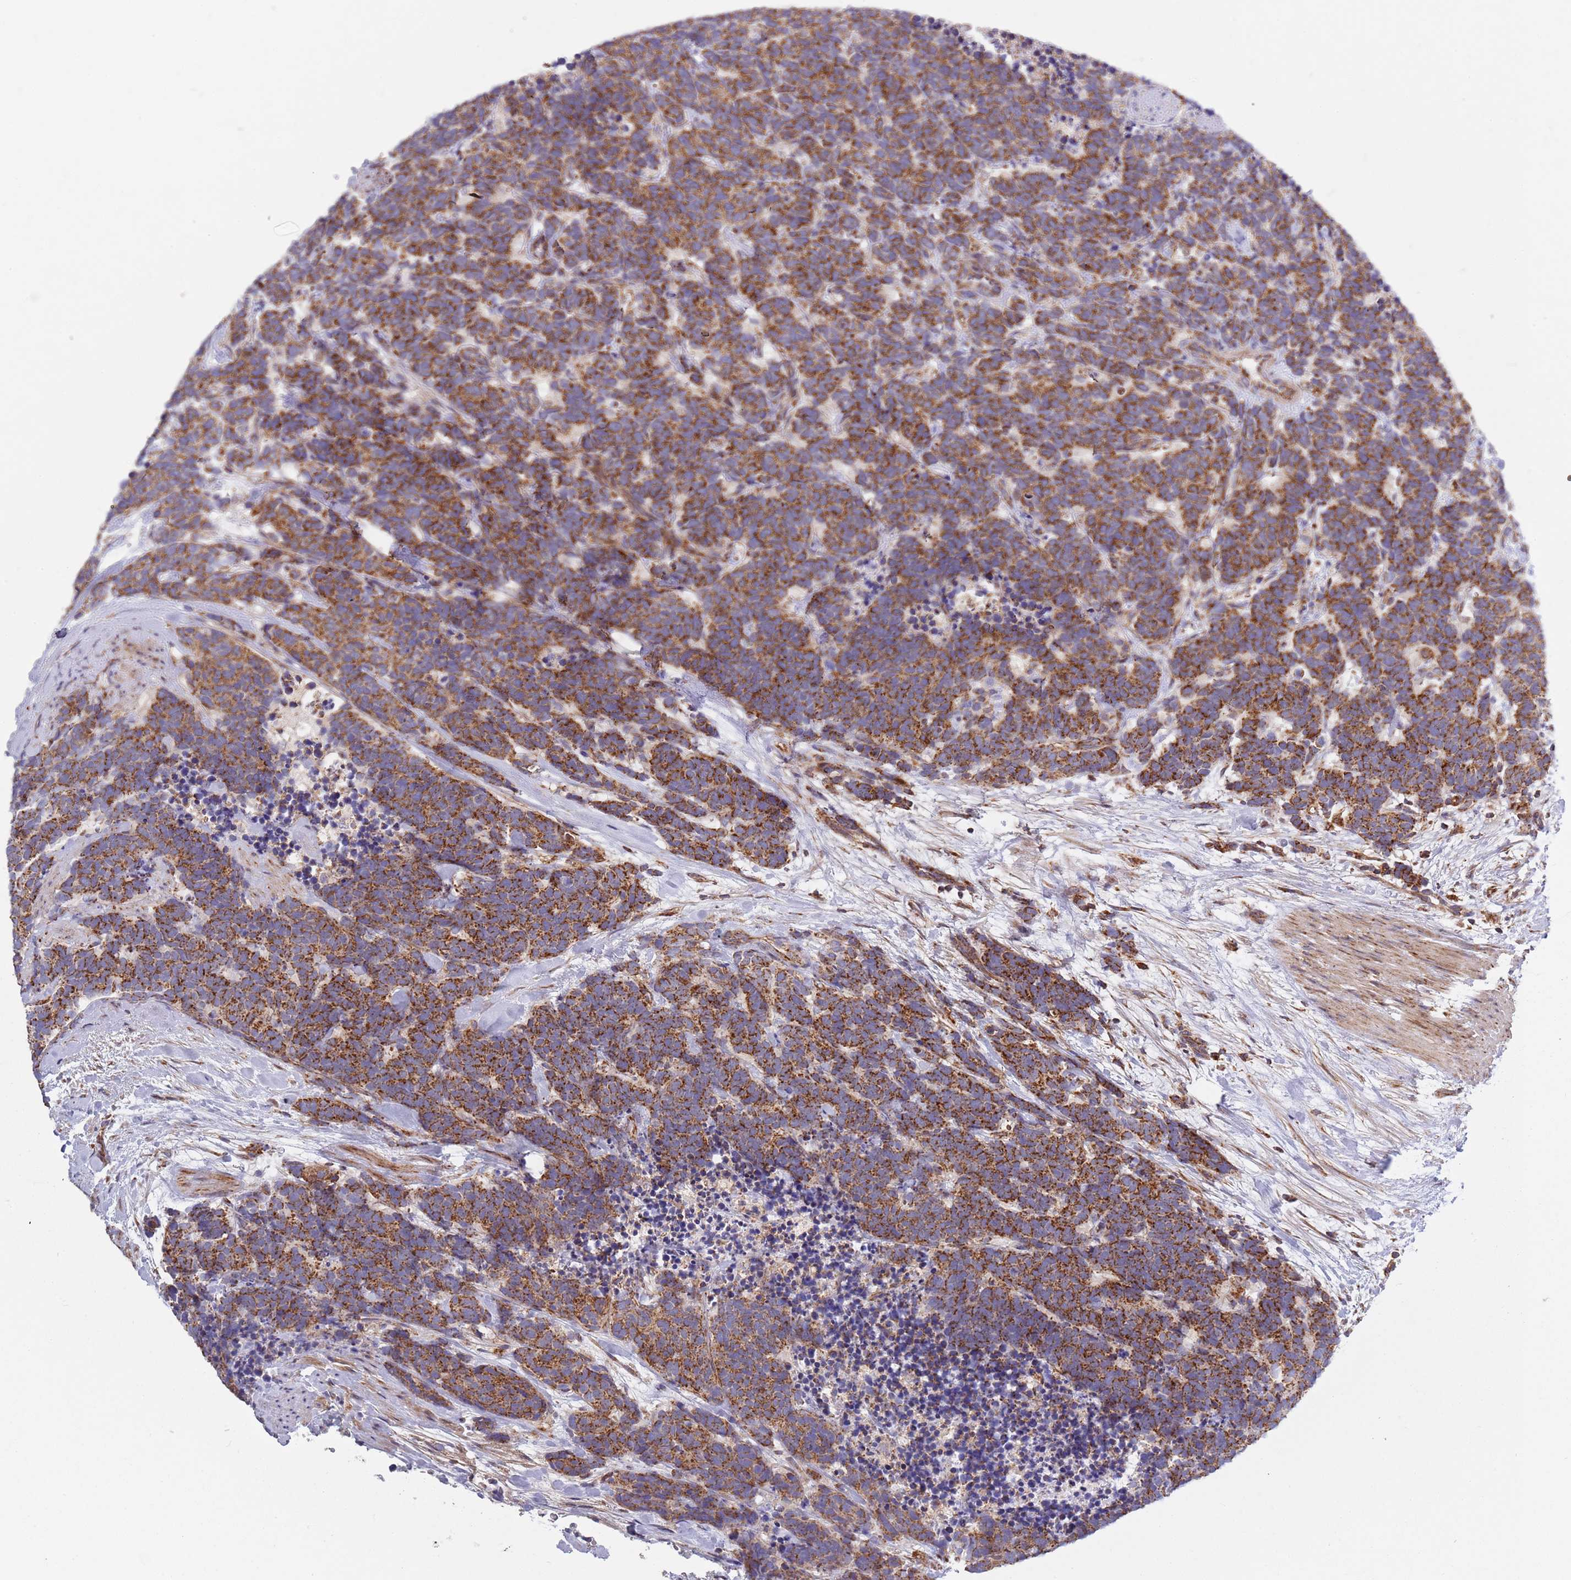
{"staining": {"intensity": "strong", "quantity": ">75%", "location": "cytoplasmic/membranous"}, "tissue": "carcinoid", "cell_type": "Tumor cells", "image_type": "cancer", "snomed": [{"axis": "morphology", "description": "Carcinoma, NOS"}, {"axis": "morphology", "description": "Carcinoid, malignant, NOS"}, {"axis": "topography", "description": "Prostate"}], "caption": "Approximately >75% of tumor cells in carcinoid (malignant) reveal strong cytoplasmic/membranous protein expression as visualized by brown immunohistochemical staining.", "gene": "IRS4", "patient": {"sex": "male", "age": 57}}